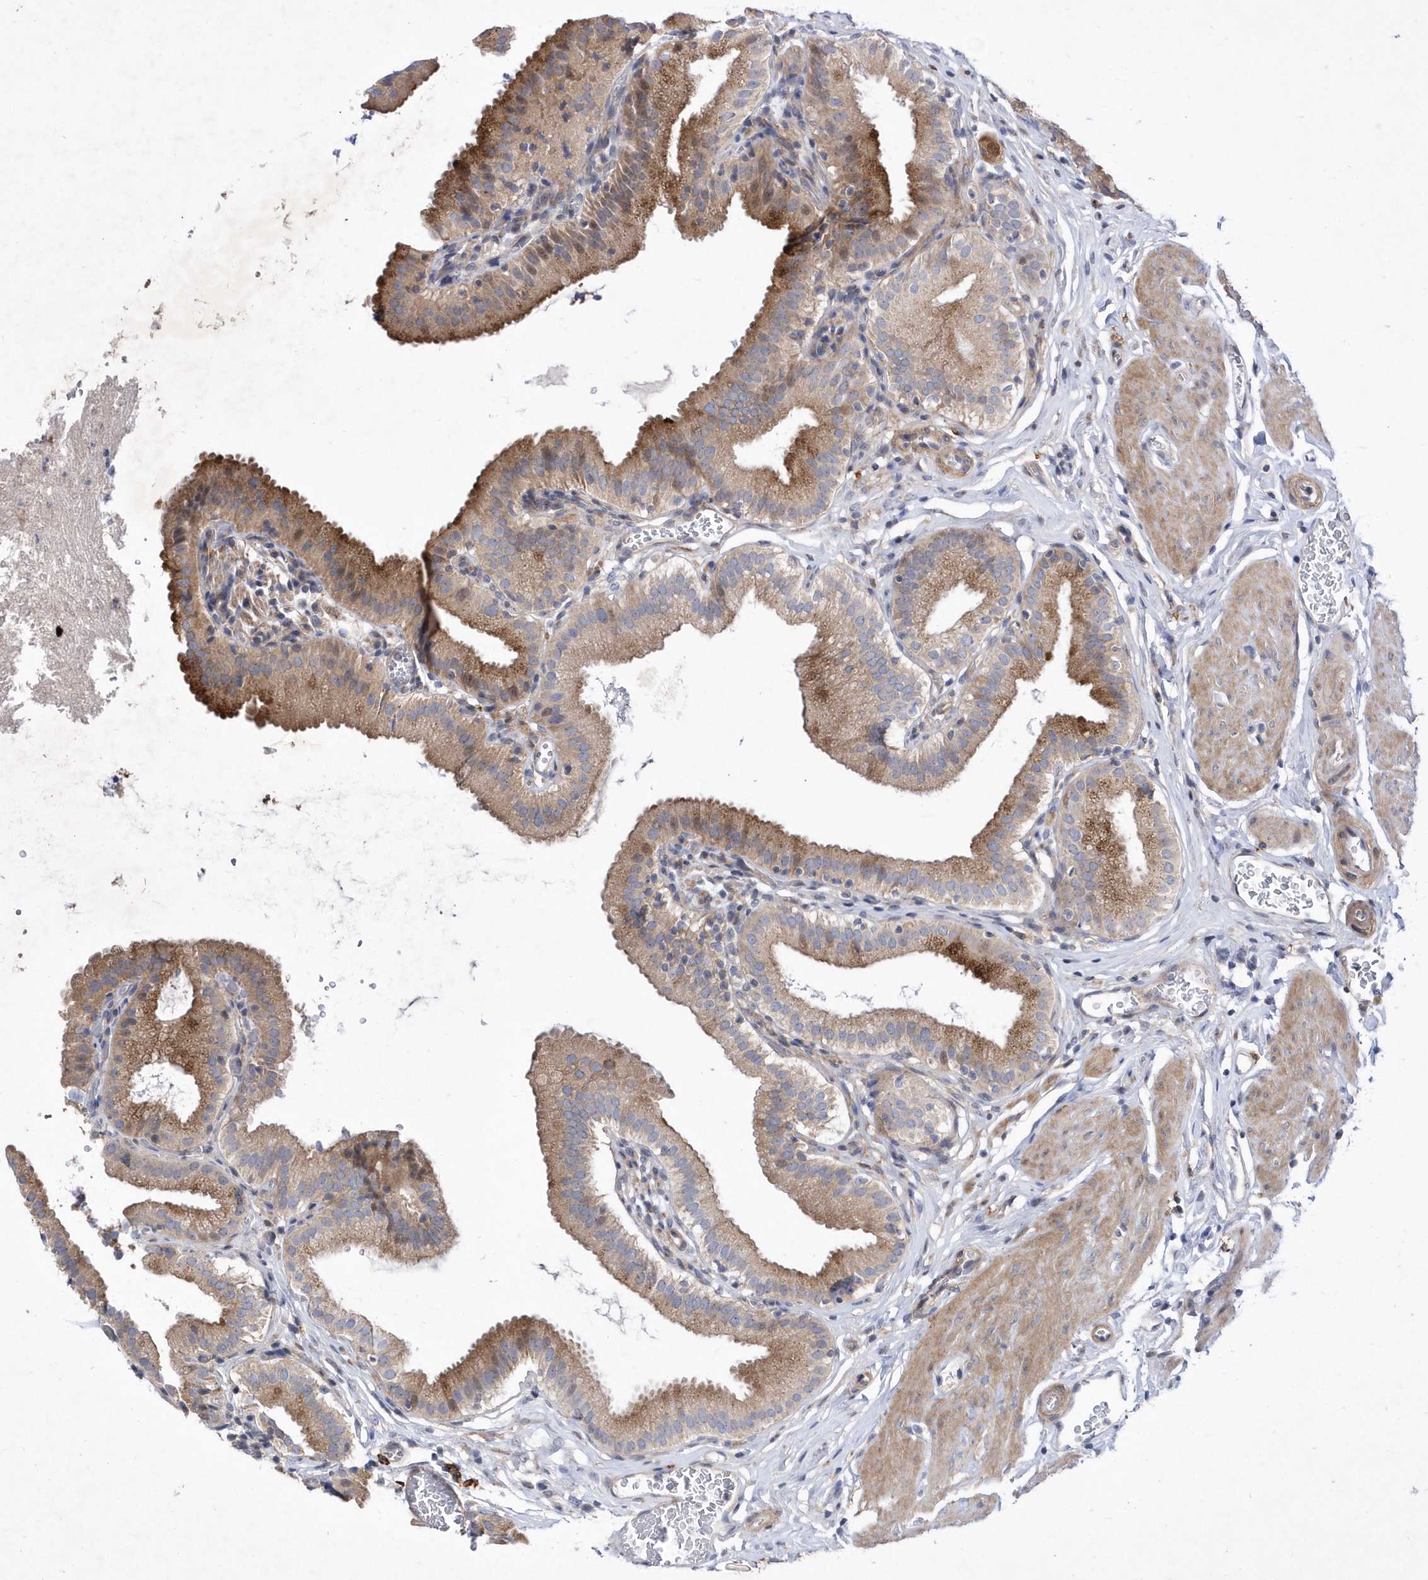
{"staining": {"intensity": "moderate", "quantity": ">75%", "location": "cytoplasmic/membranous"}, "tissue": "gallbladder", "cell_type": "Glandular cells", "image_type": "normal", "snomed": [{"axis": "morphology", "description": "Normal tissue, NOS"}, {"axis": "topography", "description": "Gallbladder"}], "caption": "Human gallbladder stained with a brown dye displays moderate cytoplasmic/membranous positive expression in approximately >75% of glandular cells.", "gene": "LONRF2", "patient": {"sex": "male", "age": 54}}